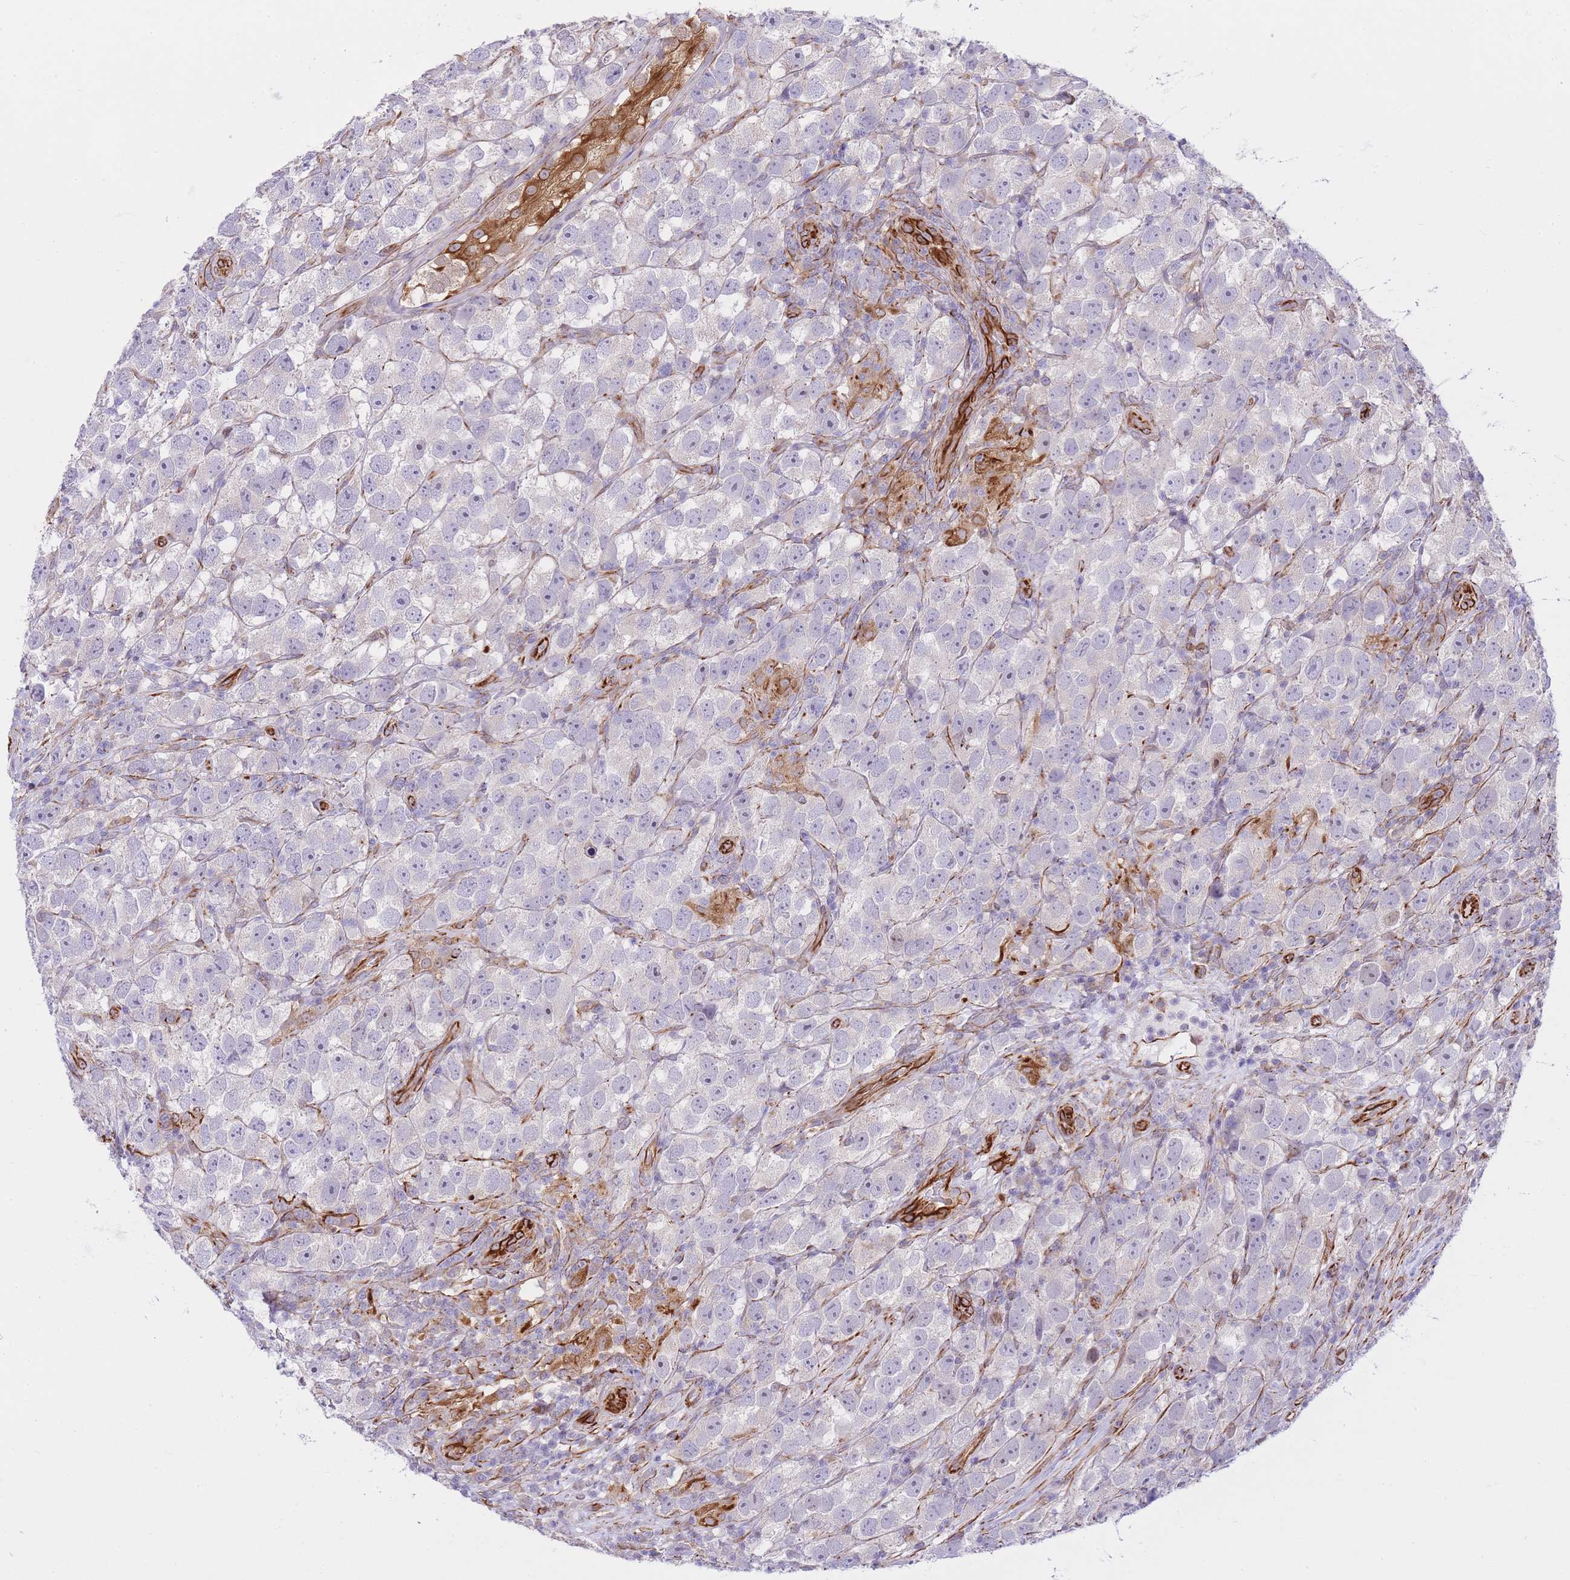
{"staining": {"intensity": "negative", "quantity": "none", "location": "none"}, "tissue": "testis cancer", "cell_type": "Tumor cells", "image_type": "cancer", "snomed": [{"axis": "morphology", "description": "Seminoma, NOS"}, {"axis": "topography", "description": "Testis"}], "caption": "Human testis cancer (seminoma) stained for a protein using IHC exhibits no expression in tumor cells.", "gene": "ECPAS", "patient": {"sex": "male", "age": 26}}